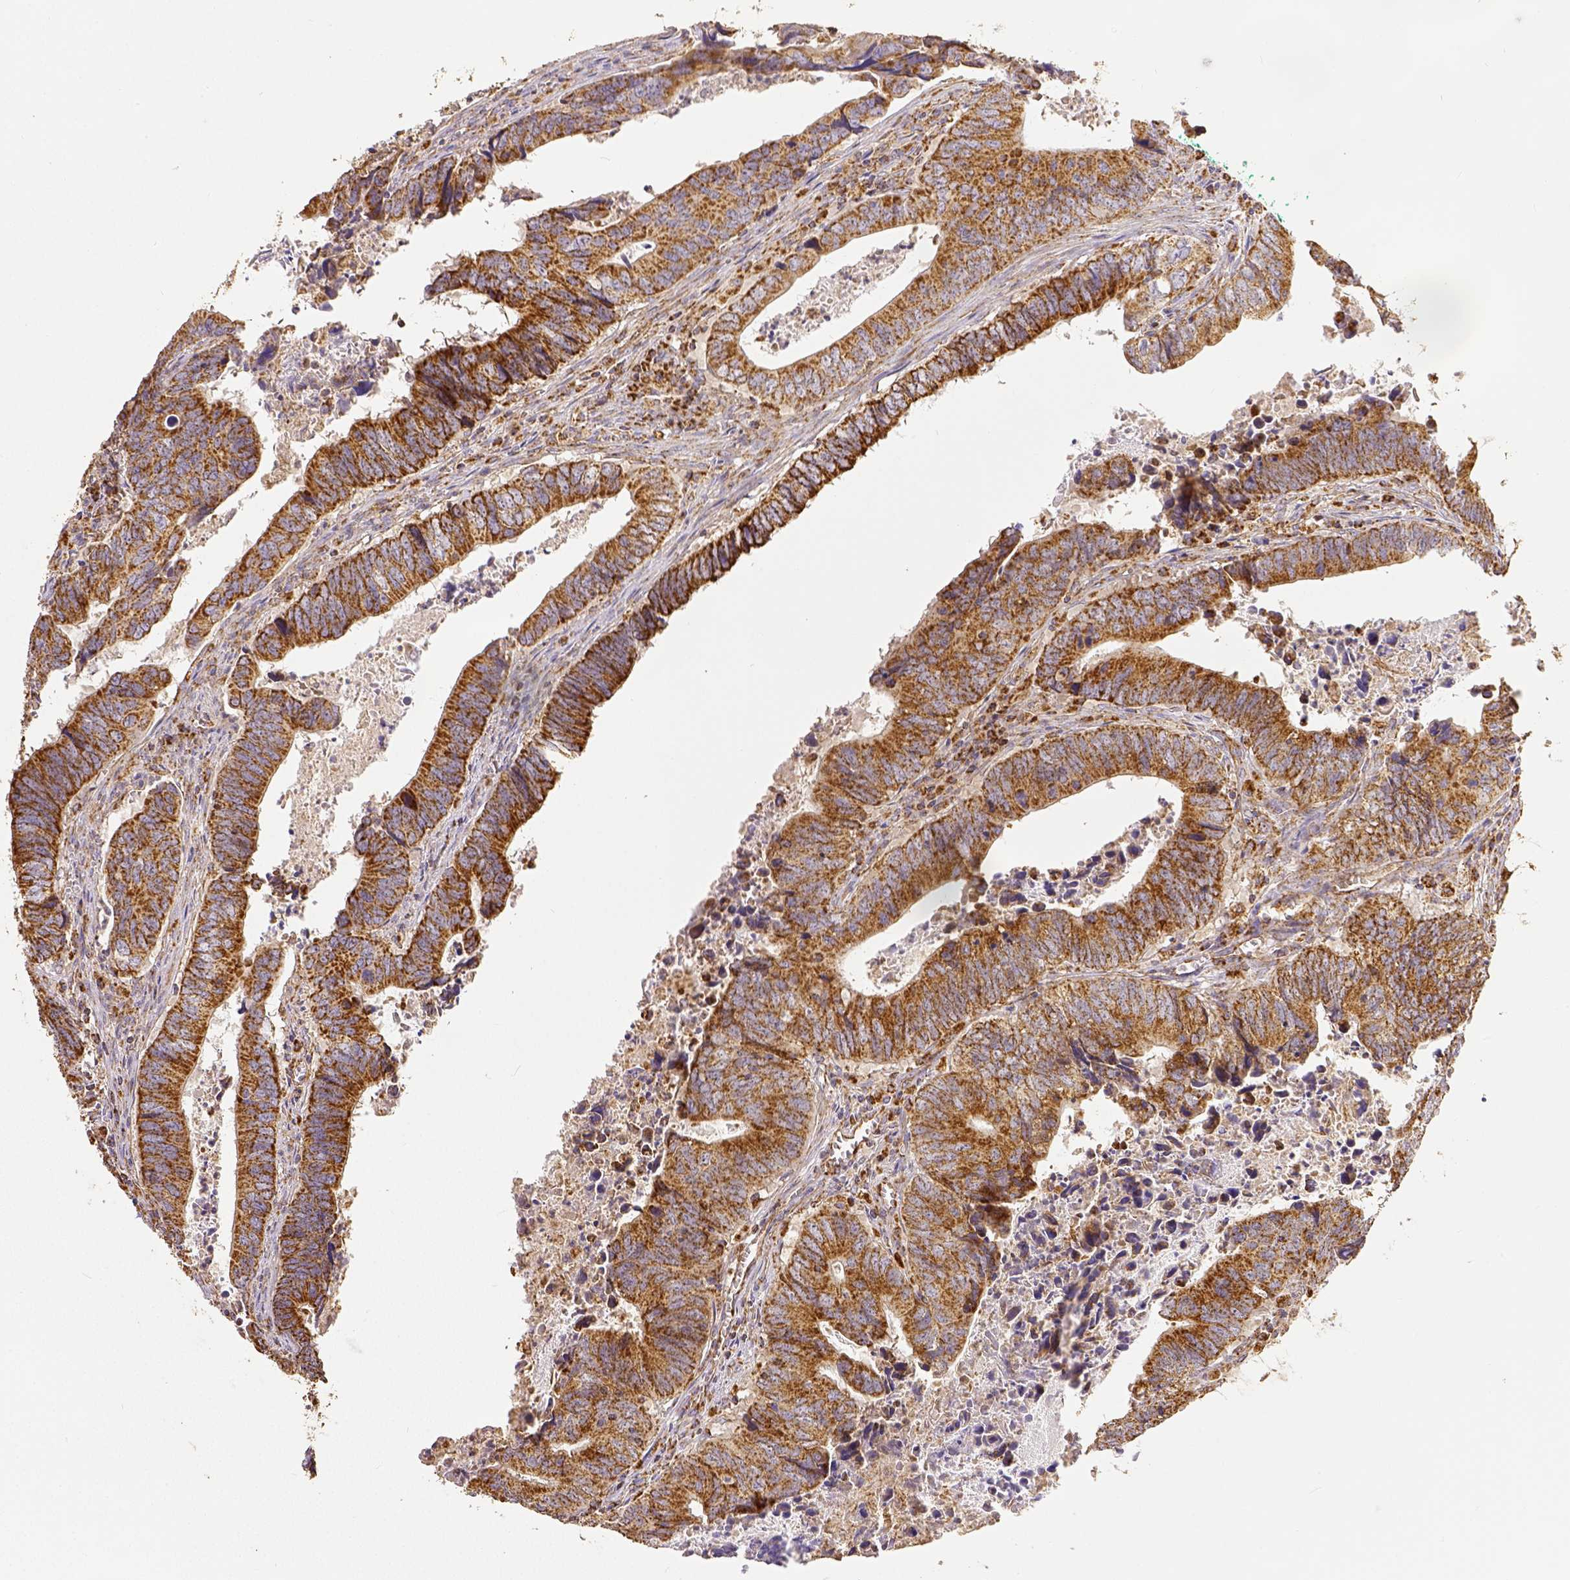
{"staining": {"intensity": "strong", "quantity": ">75%", "location": "cytoplasmic/membranous"}, "tissue": "colorectal cancer", "cell_type": "Tumor cells", "image_type": "cancer", "snomed": [{"axis": "morphology", "description": "Adenocarcinoma, NOS"}, {"axis": "topography", "description": "Colon"}], "caption": "Immunohistochemical staining of human colorectal cancer demonstrates high levels of strong cytoplasmic/membranous positivity in approximately >75% of tumor cells.", "gene": "SDHB", "patient": {"sex": "female", "age": 82}}